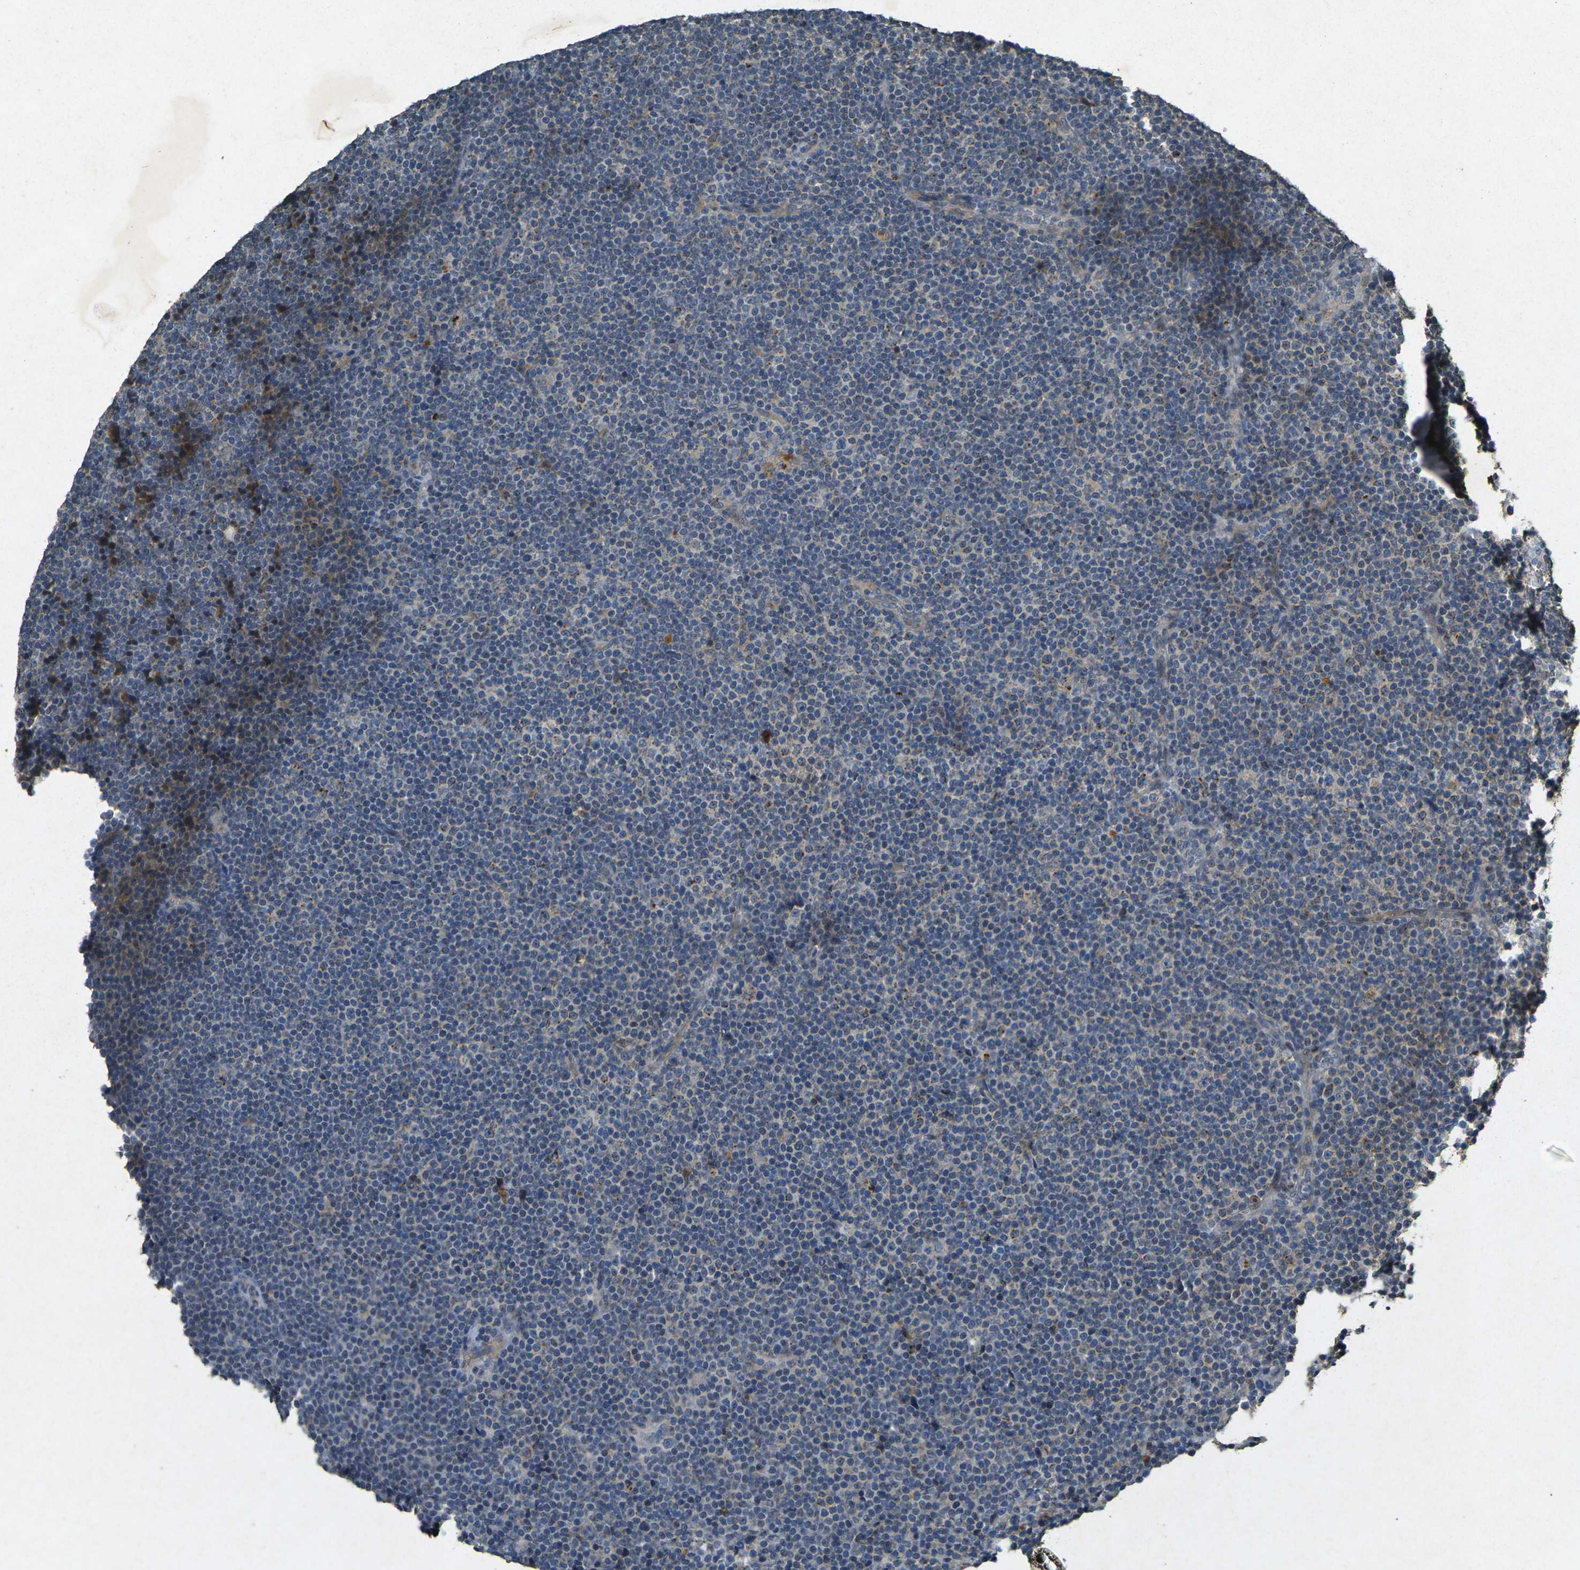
{"staining": {"intensity": "moderate", "quantity": "25%-75%", "location": "cytoplasmic/membranous"}, "tissue": "lymphoma", "cell_type": "Tumor cells", "image_type": "cancer", "snomed": [{"axis": "morphology", "description": "Malignant lymphoma, non-Hodgkin's type, Low grade"}, {"axis": "topography", "description": "Lymph node"}], "caption": "DAB (3,3'-diaminobenzidine) immunohistochemical staining of human low-grade malignant lymphoma, non-Hodgkin's type displays moderate cytoplasmic/membranous protein positivity in approximately 25%-75% of tumor cells.", "gene": "RGMA", "patient": {"sex": "female", "age": 67}}